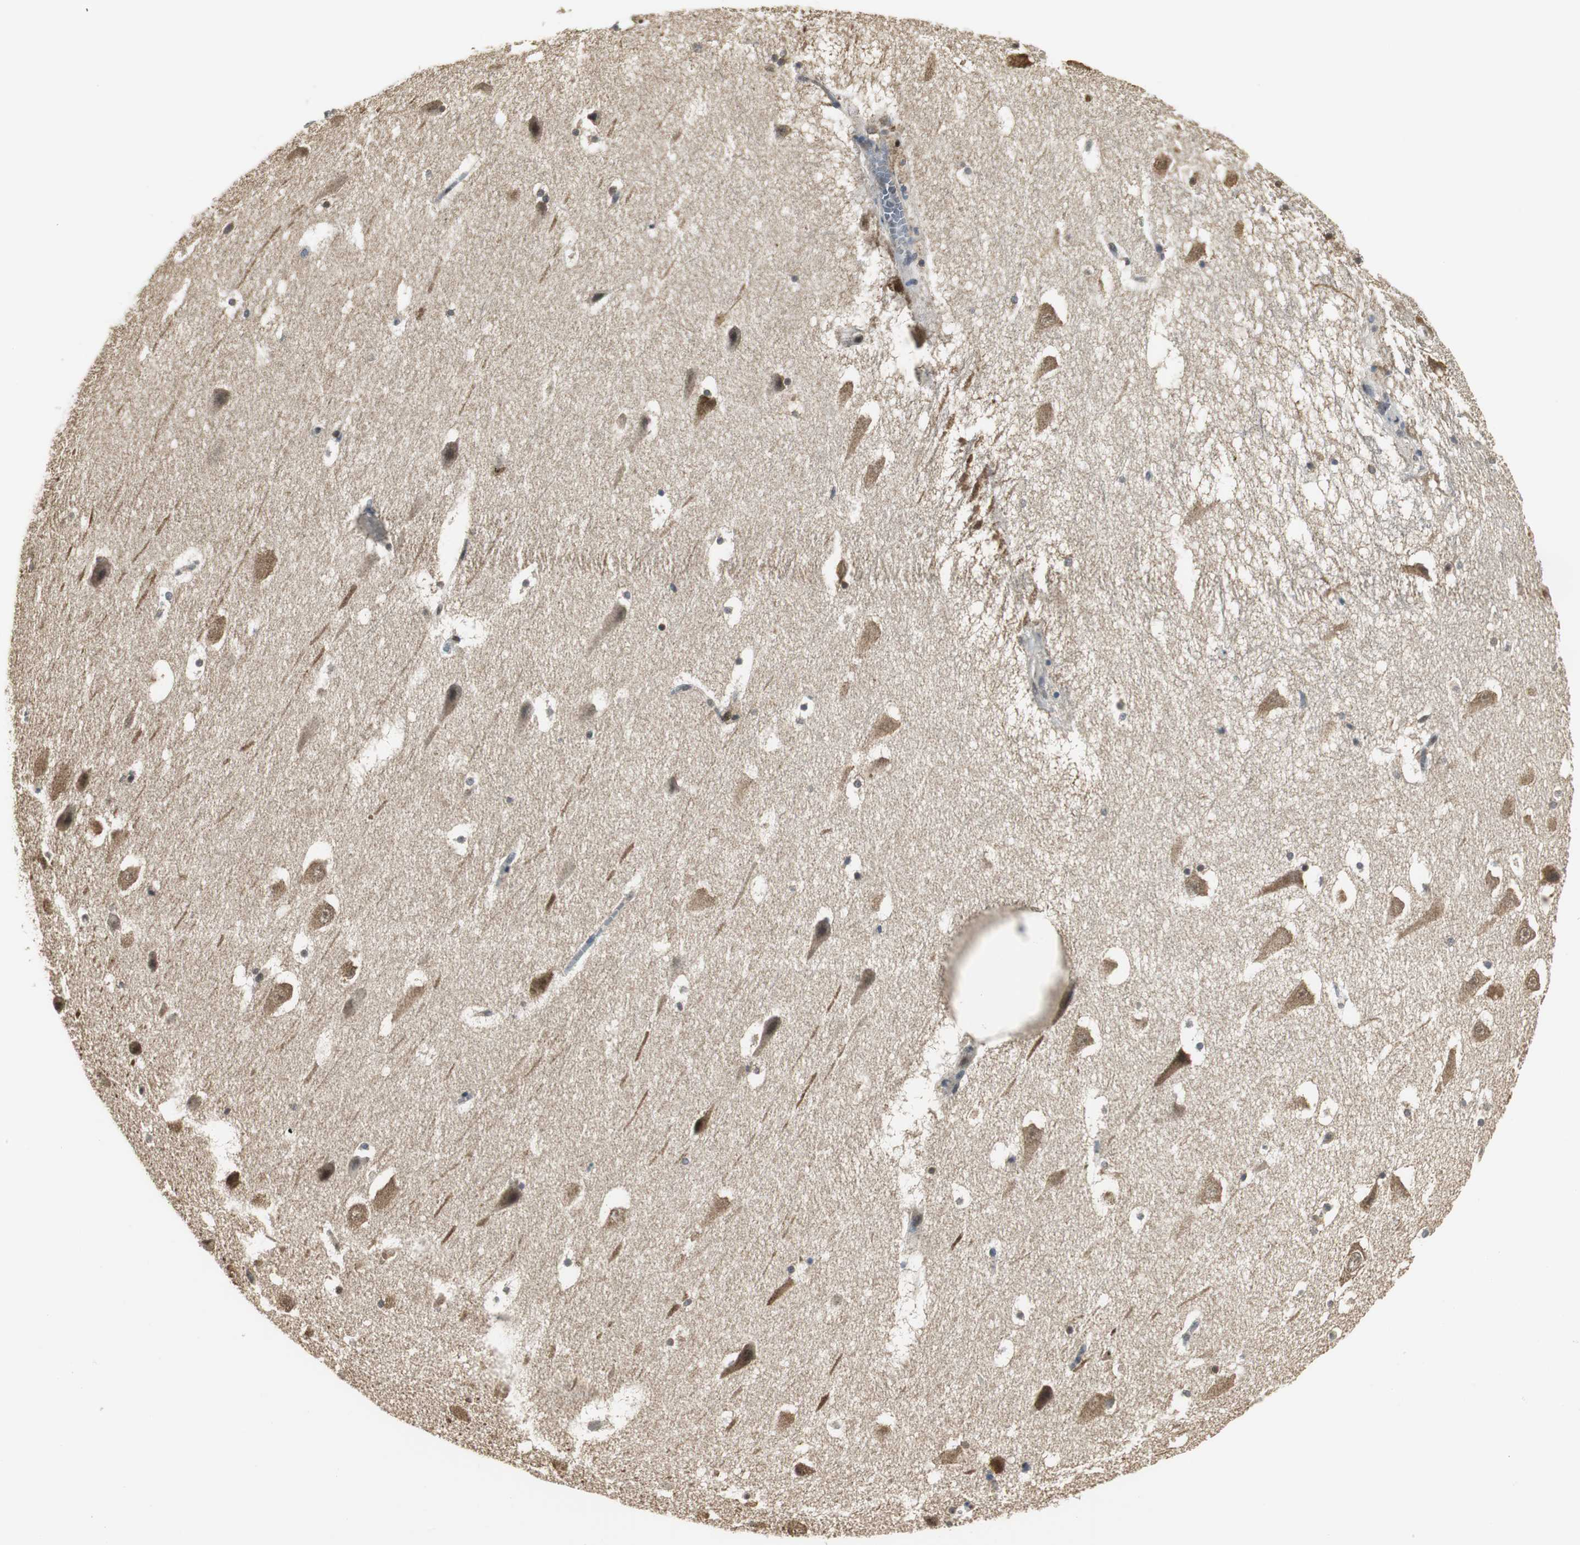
{"staining": {"intensity": "weak", "quantity": "<25%", "location": "cytoplasmic/membranous"}, "tissue": "hippocampus", "cell_type": "Glial cells", "image_type": "normal", "snomed": [{"axis": "morphology", "description": "Normal tissue, NOS"}, {"axis": "topography", "description": "Hippocampus"}], "caption": "IHC photomicrograph of benign hippocampus stained for a protein (brown), which displays no positivity in glial cells.", "gene": "CCT5", "patient": {"sex": "male", "age": 45}}